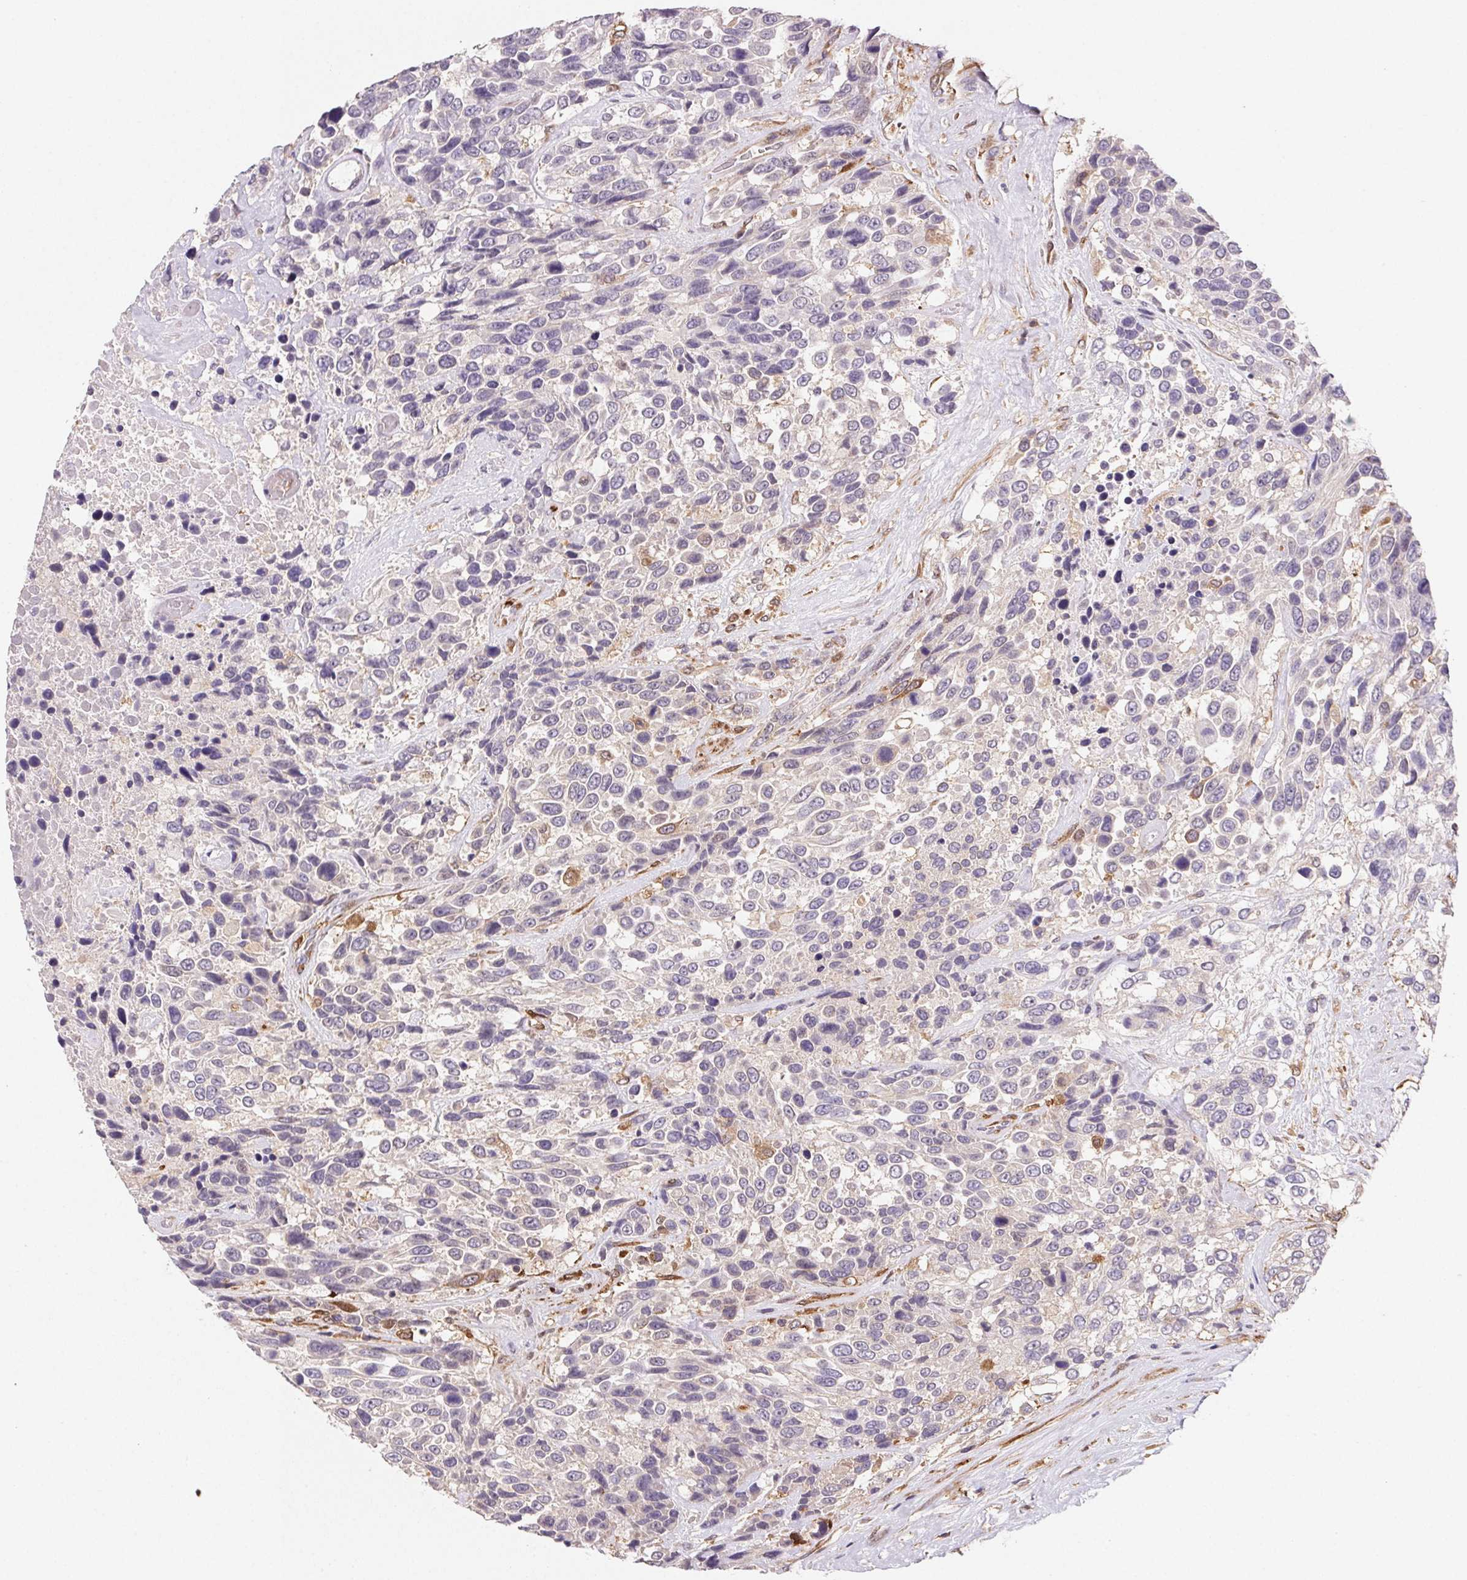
{"staining": {"intensity": "negative", "quantity": "none", "location": "none"}, "tissue": "urothelial cancer", "cell_type": "Tumor cells", "image_type": "cancer", "snomed": [{"axis": "morphology", "description": "Urothelial carcinoma, High grade"}, {"axis": "topography", "description": "Urinary bladder"}], "caption": "Protein analysis of urothelial cancer exhibits no significant positivity in tumor cells. (Stains: DAB (3,3'-diaminobenzidine) immunohistochemistry (IHC) with hematoxylin counter stain, Microscopy: brightfield microscopy at high magnification).", "gene": "GBP1", "patient": {"sex": "female", "age": 70}}